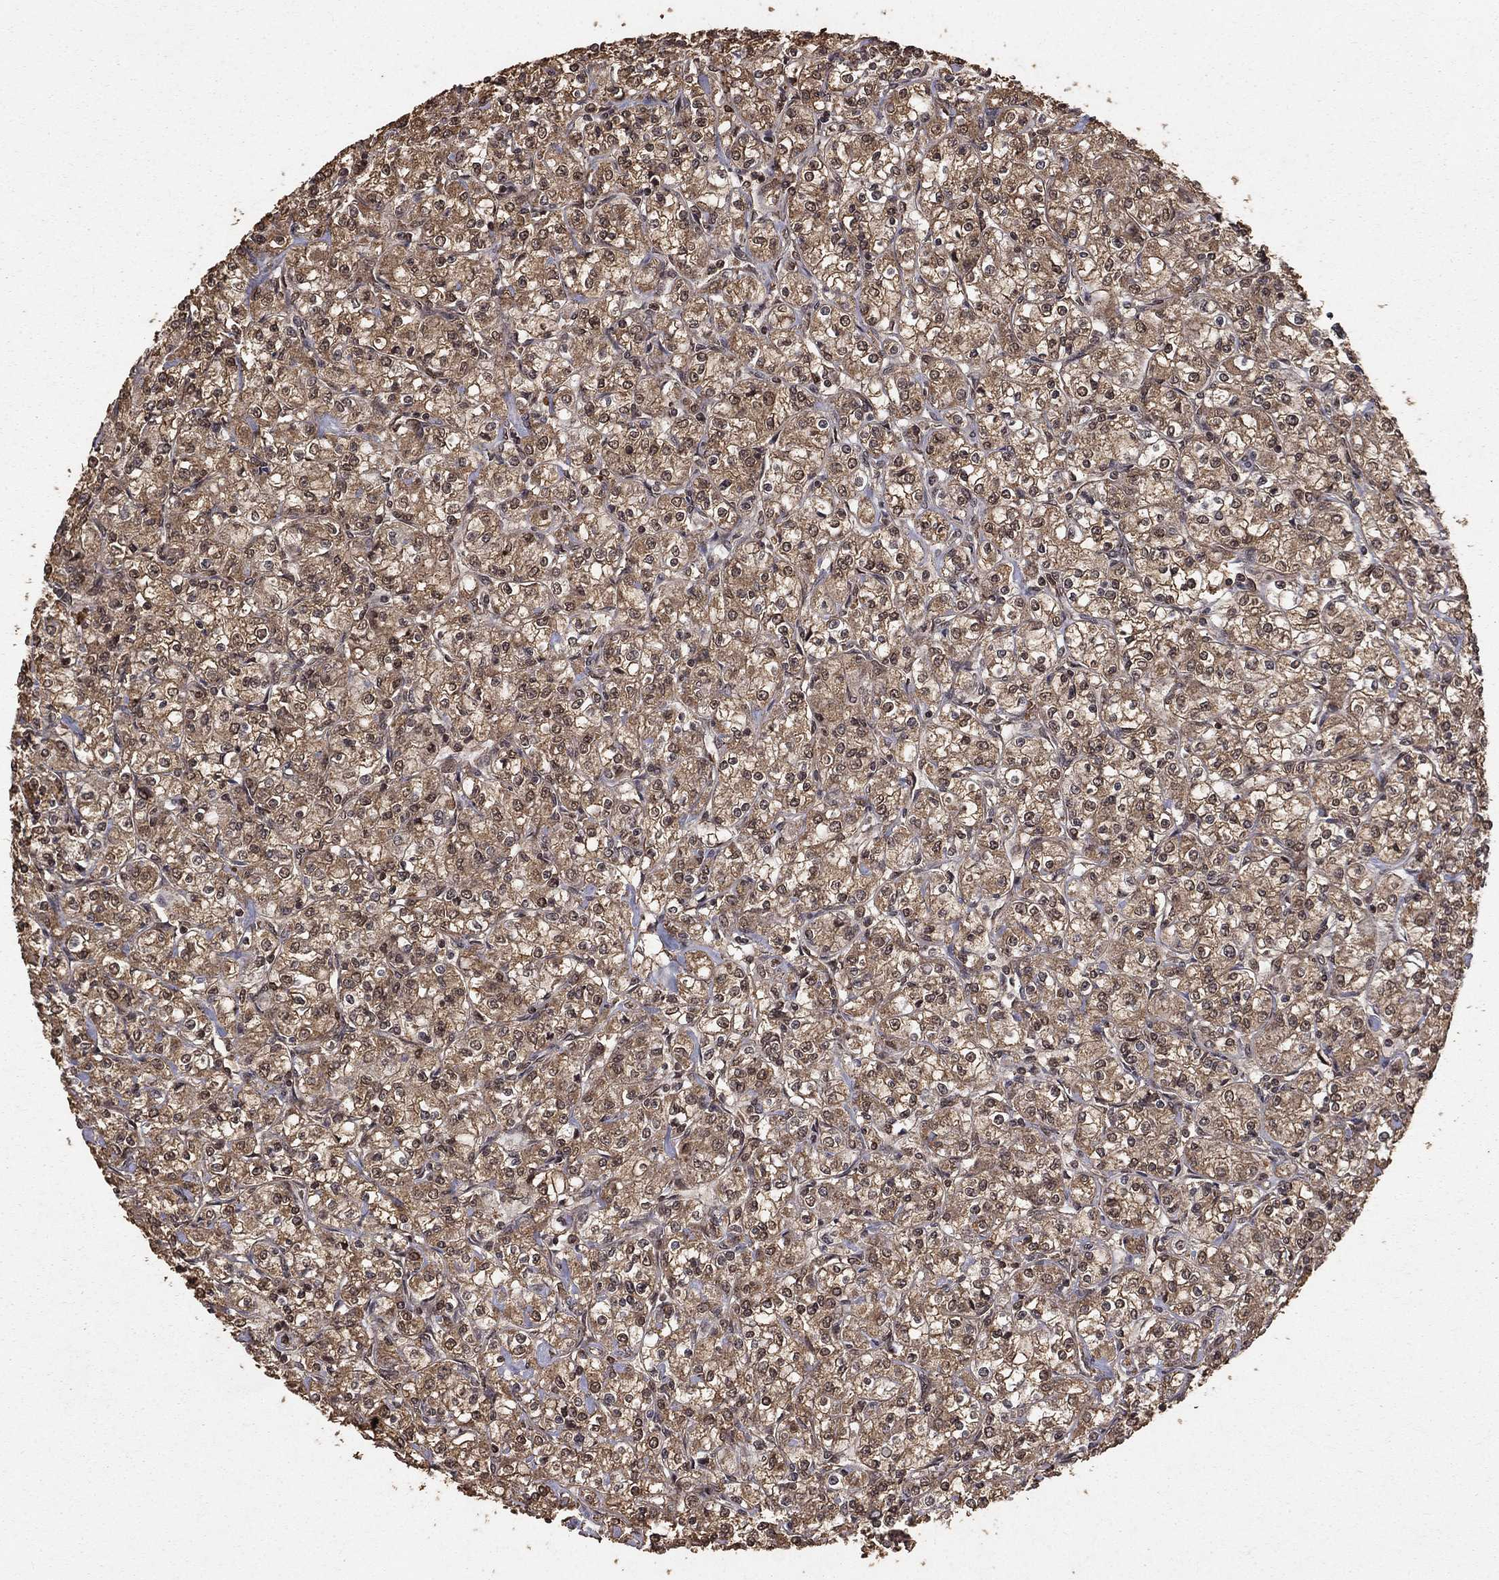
{"staining": {"intensity": "moderate", "quantity": ">75%", "location": "cytoplasmic/membranous"}, "tissue": "renal cancer", "cell_type": "Tumor cells", "image_type": "cancer", "snomed": [{"axis": "morphology", "description": "Adenocarcinoma, NOS"}, {"axis": "topography", "description": "Kidney"}], "caption": "A micrograph of adenocarcinoma (renal) stained for a protein exhibits moderate cytoplasmic/membranous brown staining in tumor cells.", "gene": "PRDM1", "patient": {"sex": "male", "age": 77}}